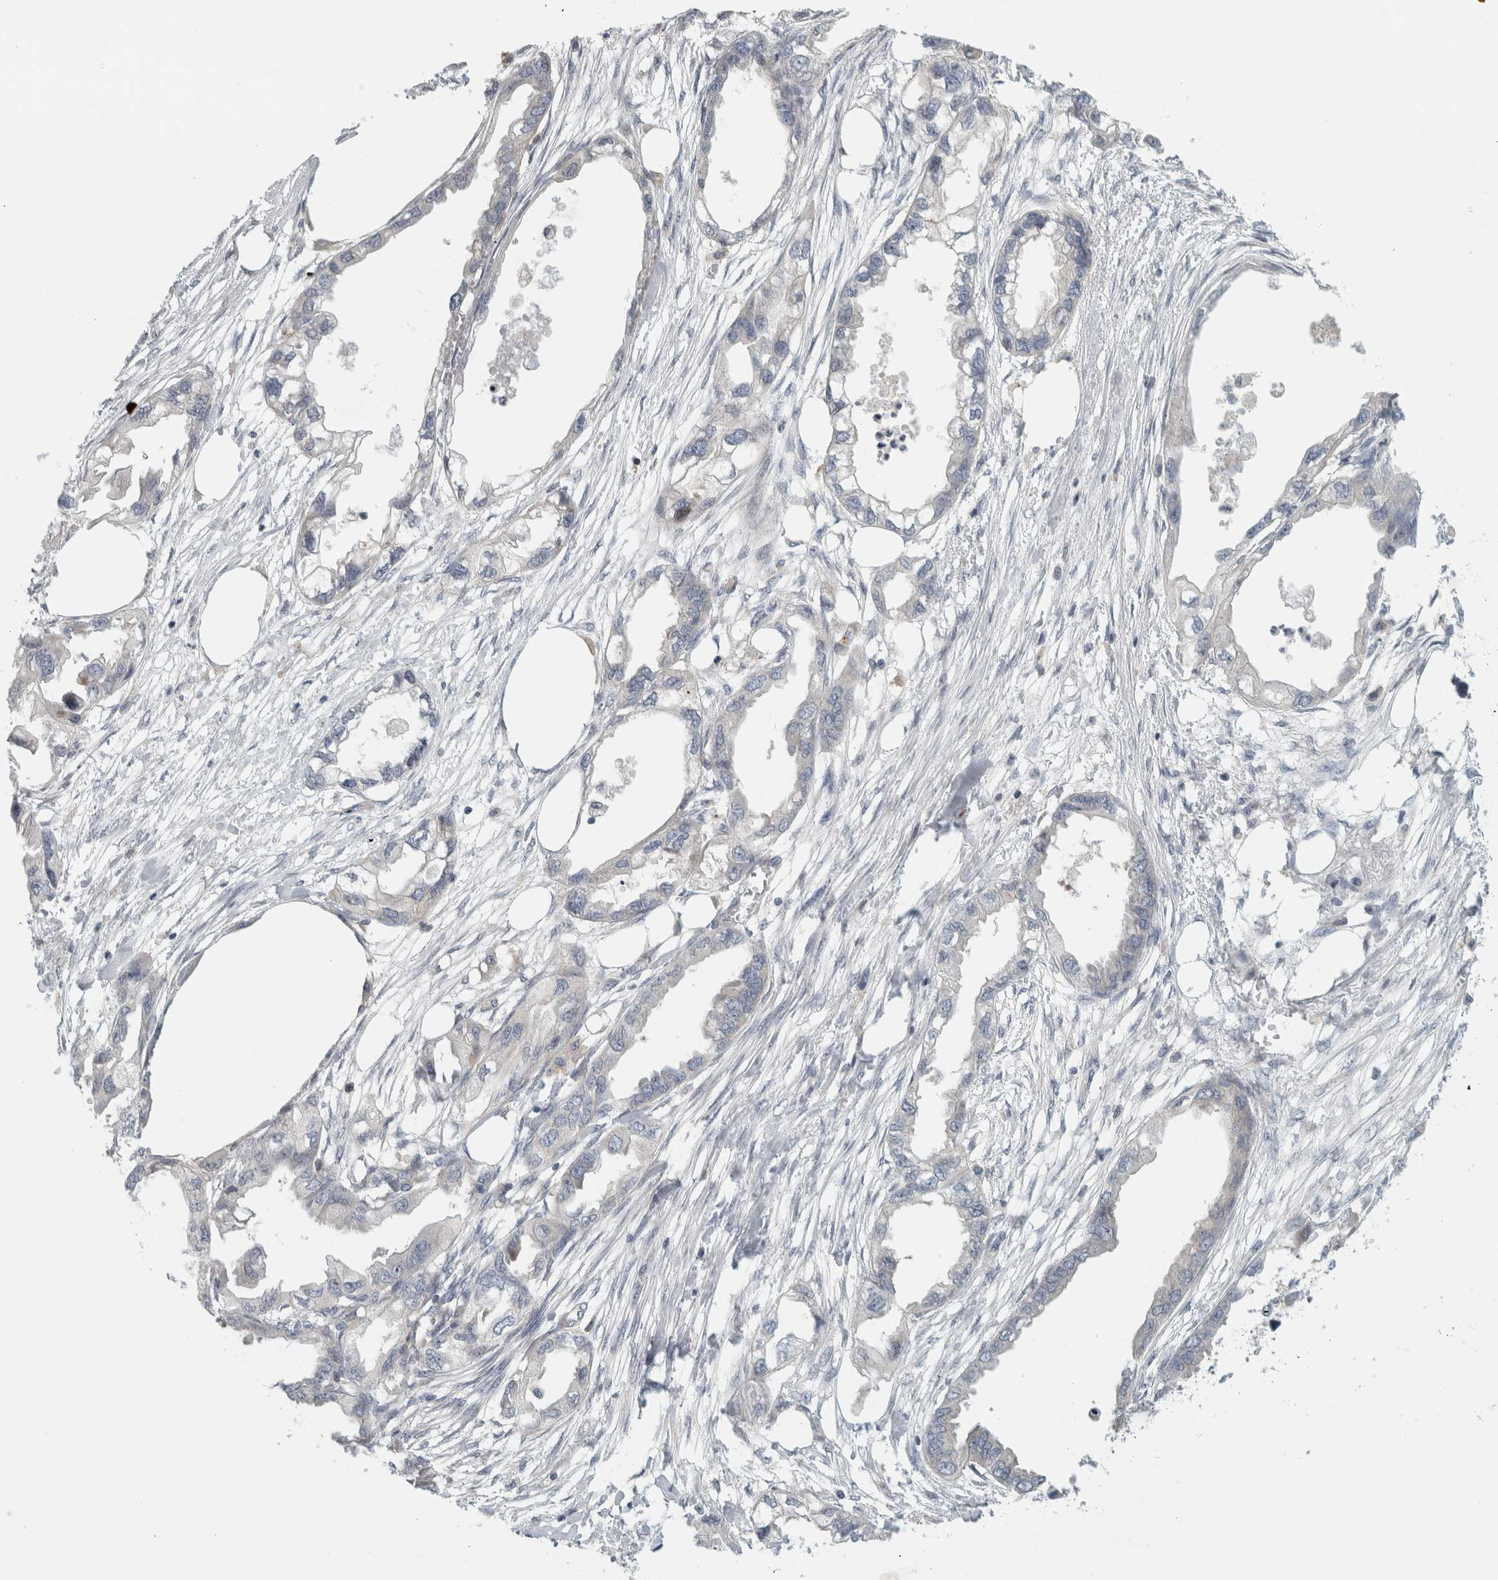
{"staining": {"intensity": "negative", "quantity": "none", "location": "none"}, "tissue": "endometrial cancer", "cell_type": "Tumor cells", "image_type": "cancer", "snomed": [{"axis": "morphology", "description": "Adenocarcinoma, NOS"}, {"axis": "morphology", "description": "Adenocarcinoma, metastatic, NOS"}, {"axis": "topography", "description": "Adipose tissue"}, {"axis": "topography", "description": "Endometrium"}], "caption": "Tumor cells show no significant protein expression in endometrial adenocarcinoma.", "gene": "ZNF804B", "patient": {"sex": "female", "age": 67}}